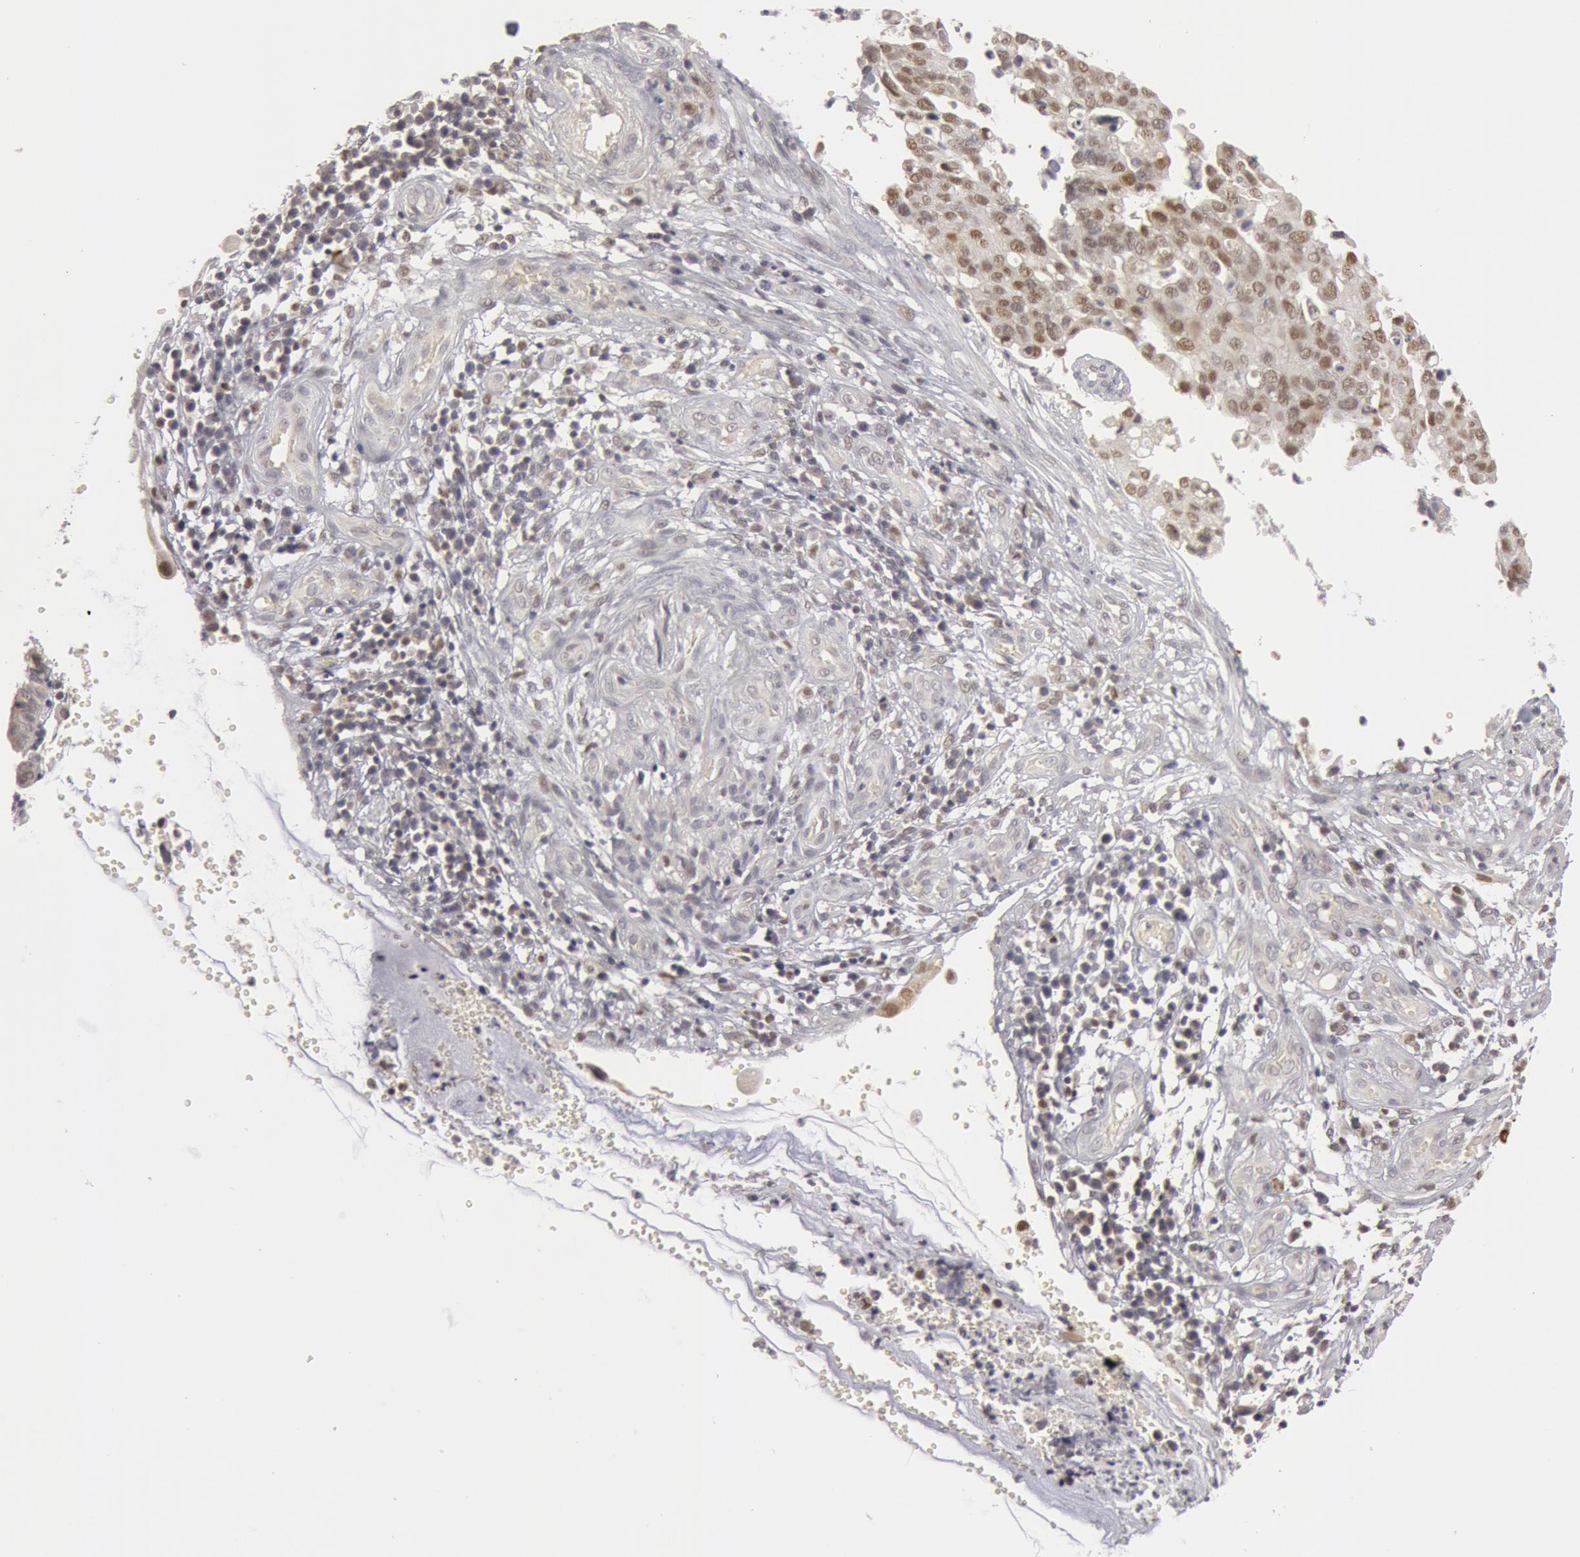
{"staining": {"intensity": "weak", "quantity": "<25%", "location": "nuclear"}, "tissue": "cervical cancer", "cell_type": "Tumor cells", "image_type": "cancer", "snomed": [{"axis": "morphology", "description": "Normal tissue, NOS"}, {"axis": "morphology", "description": "Squamous cell carcinoma, NOS"}, {"axis": "topography", "description": "Cervix"}], "caption": "Image shows no significant protein expression in tumor cells of cervical cancer (squamous cell carcinoma). The staining is performed using DAB (3,3'-diaminobenzidine) brown chromogen with nuclei counter-stained in using hematoxylin.", "gene": "OASL", "patient": {"sex": "female", "age": 45}}